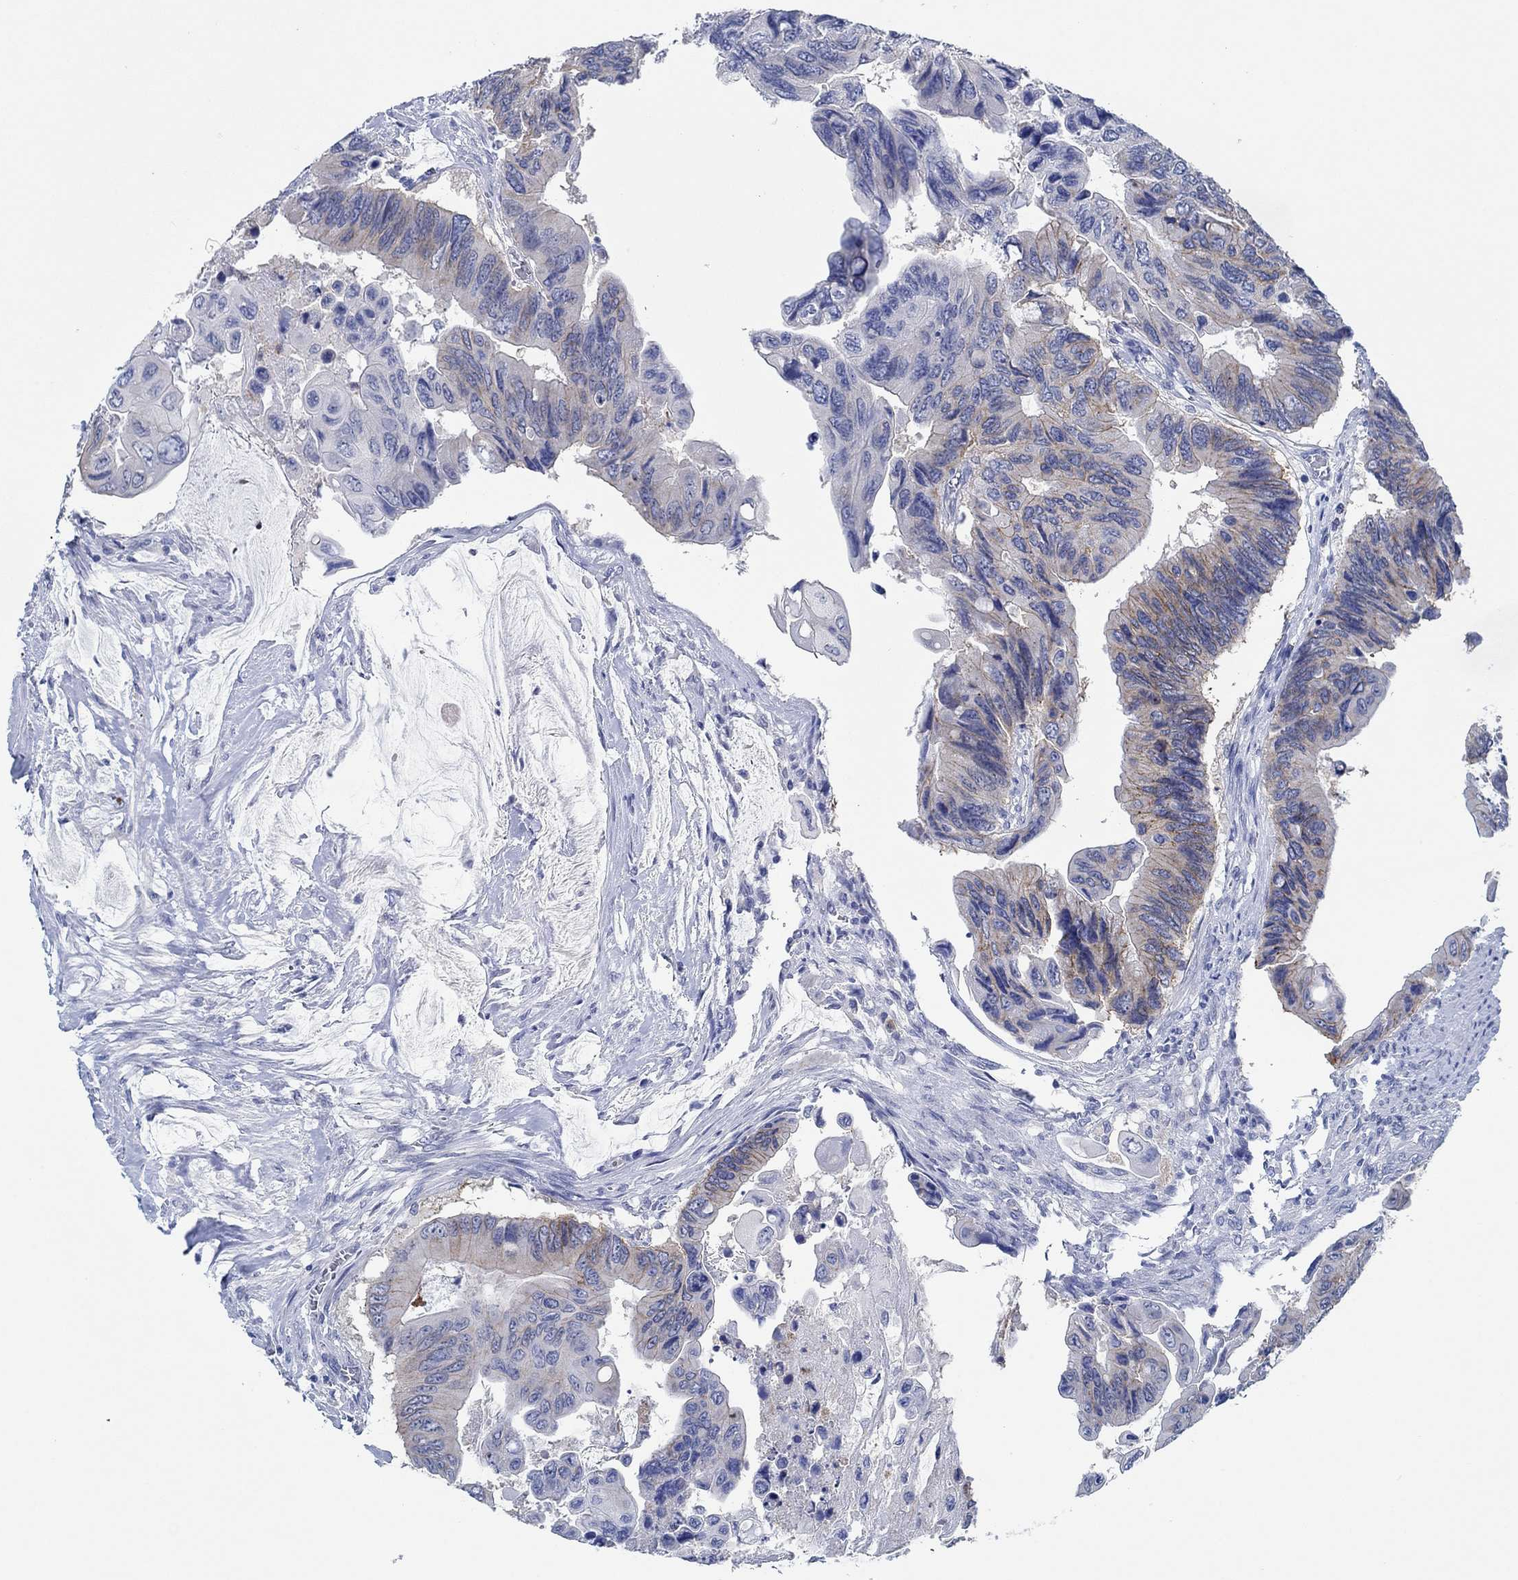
{"staining": {"intensity": "moderate", "quantity": "25%-75%", "location": "cytoplasmic/membranous"}, "tissue": "colorectal cancer", "cell_type": "Tumor cells", "image_type": "cancer", "snomed": [{"axis": "morphology", "description": "Adenocarcinoma, NOS"}, {"axis": "topography", "description": "Rectum"}], "caption": "Immunohistochemistry (IHC) of human colorectal cancer (adenocarcinoma) shows medium levels of moderate cytoplasmic/membranous expression in approximately 25%-75% of tumor cells. (DAB IHC, brown staining for protein, blue staining for nuclei).", "gene": "ZNF671", "patient": {"sex": "male", "age": 63}}